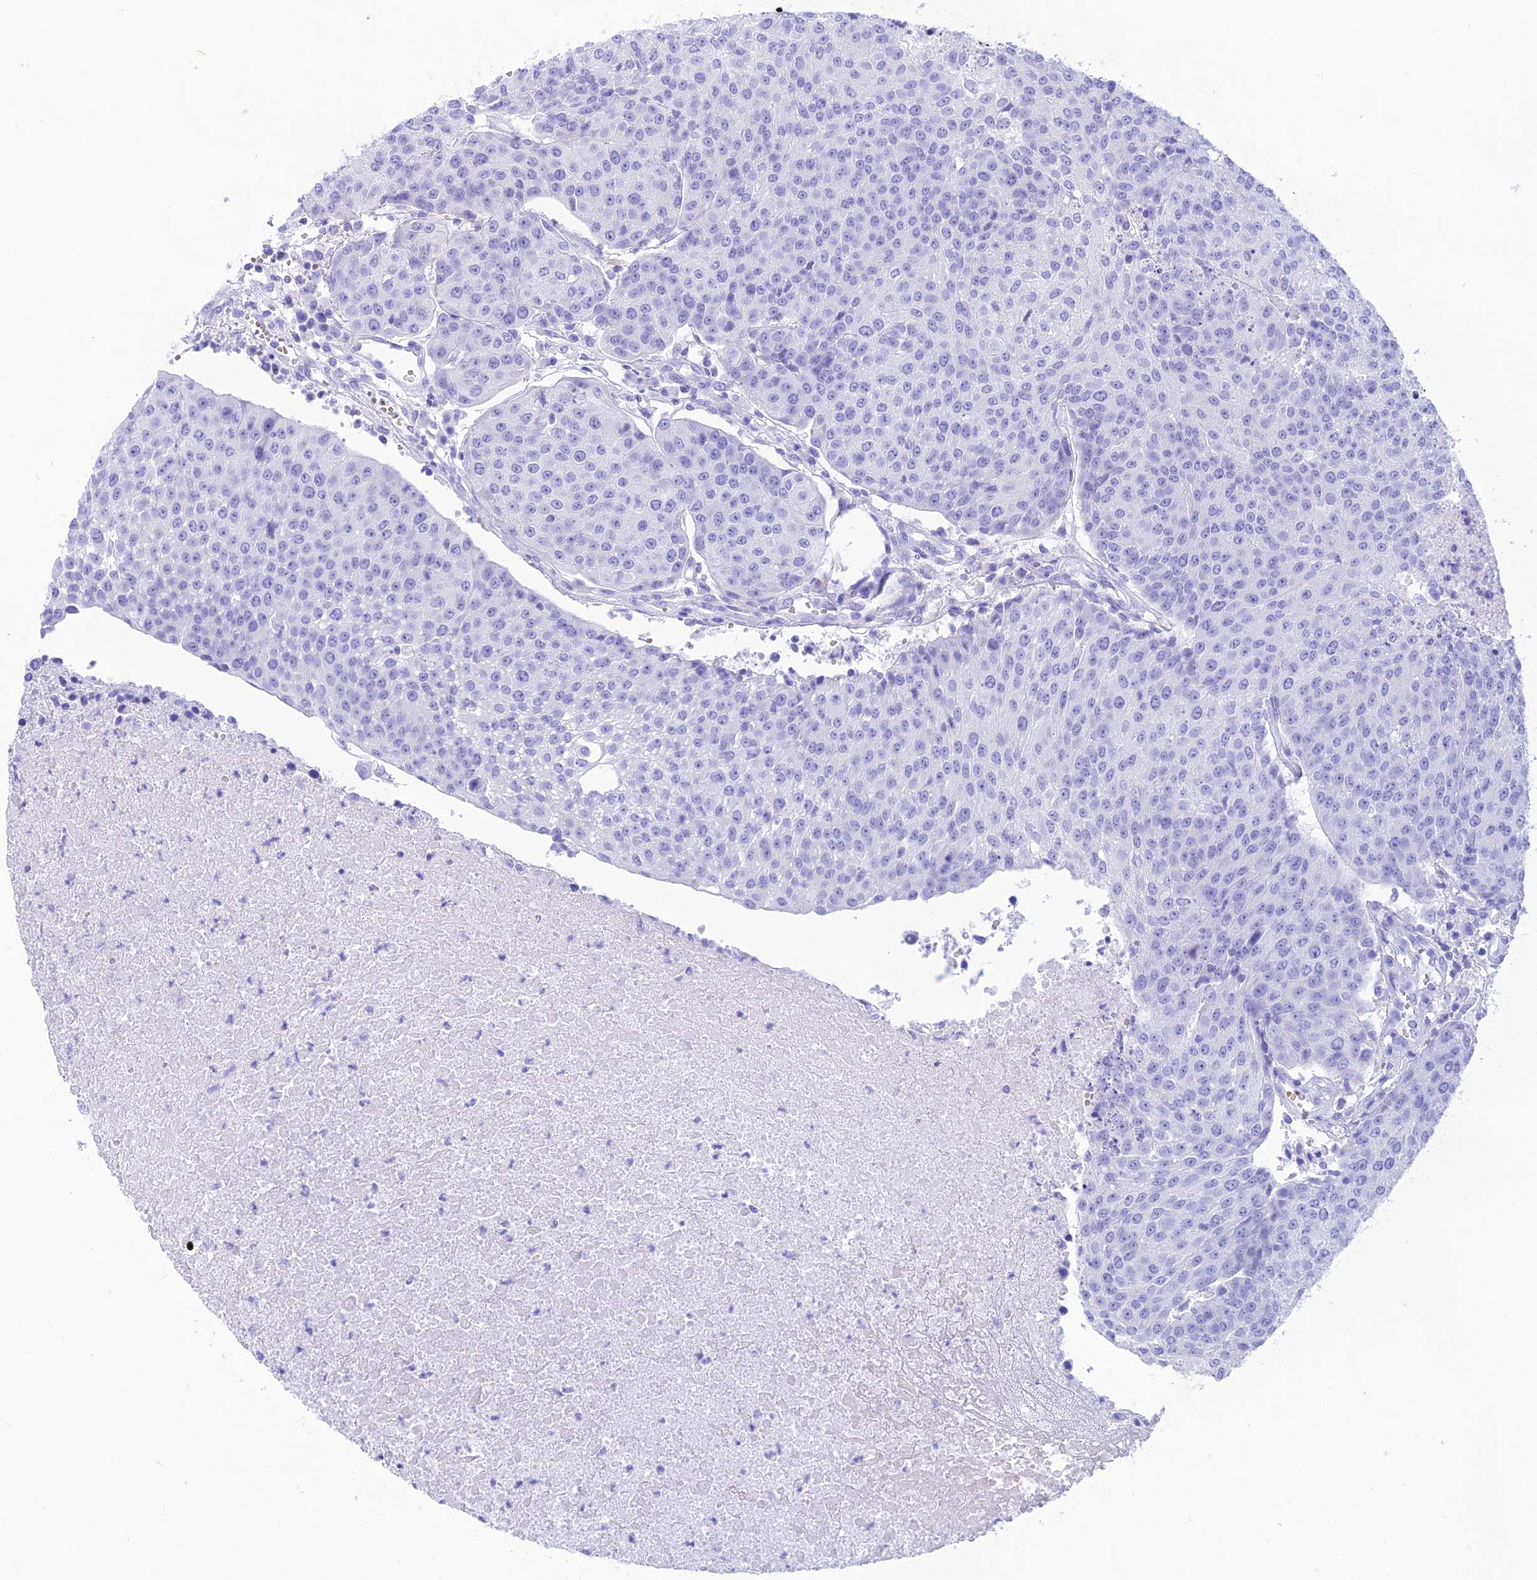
{"staining": {"intensity": "negative", "quantity": "none", "location": "none"}, "tissue": "urothelial cancer", "cell_type": "Tumor cells", "image_type": "cancer", "snomed": [{"axis": "morphology", "description": "Urothelial carcinoma, High grade"}, {"axis": "topography", "description": "Urinary bladder"}], "caption": "Tumor cells show no significant protein expression in urothelial carcinoma (high-grade). (Brightfield microscopy of DAB immunohistochemistry at high magnification).", "gene": "GLYATL1", "patient": {"sex": "female", "age": 85}}